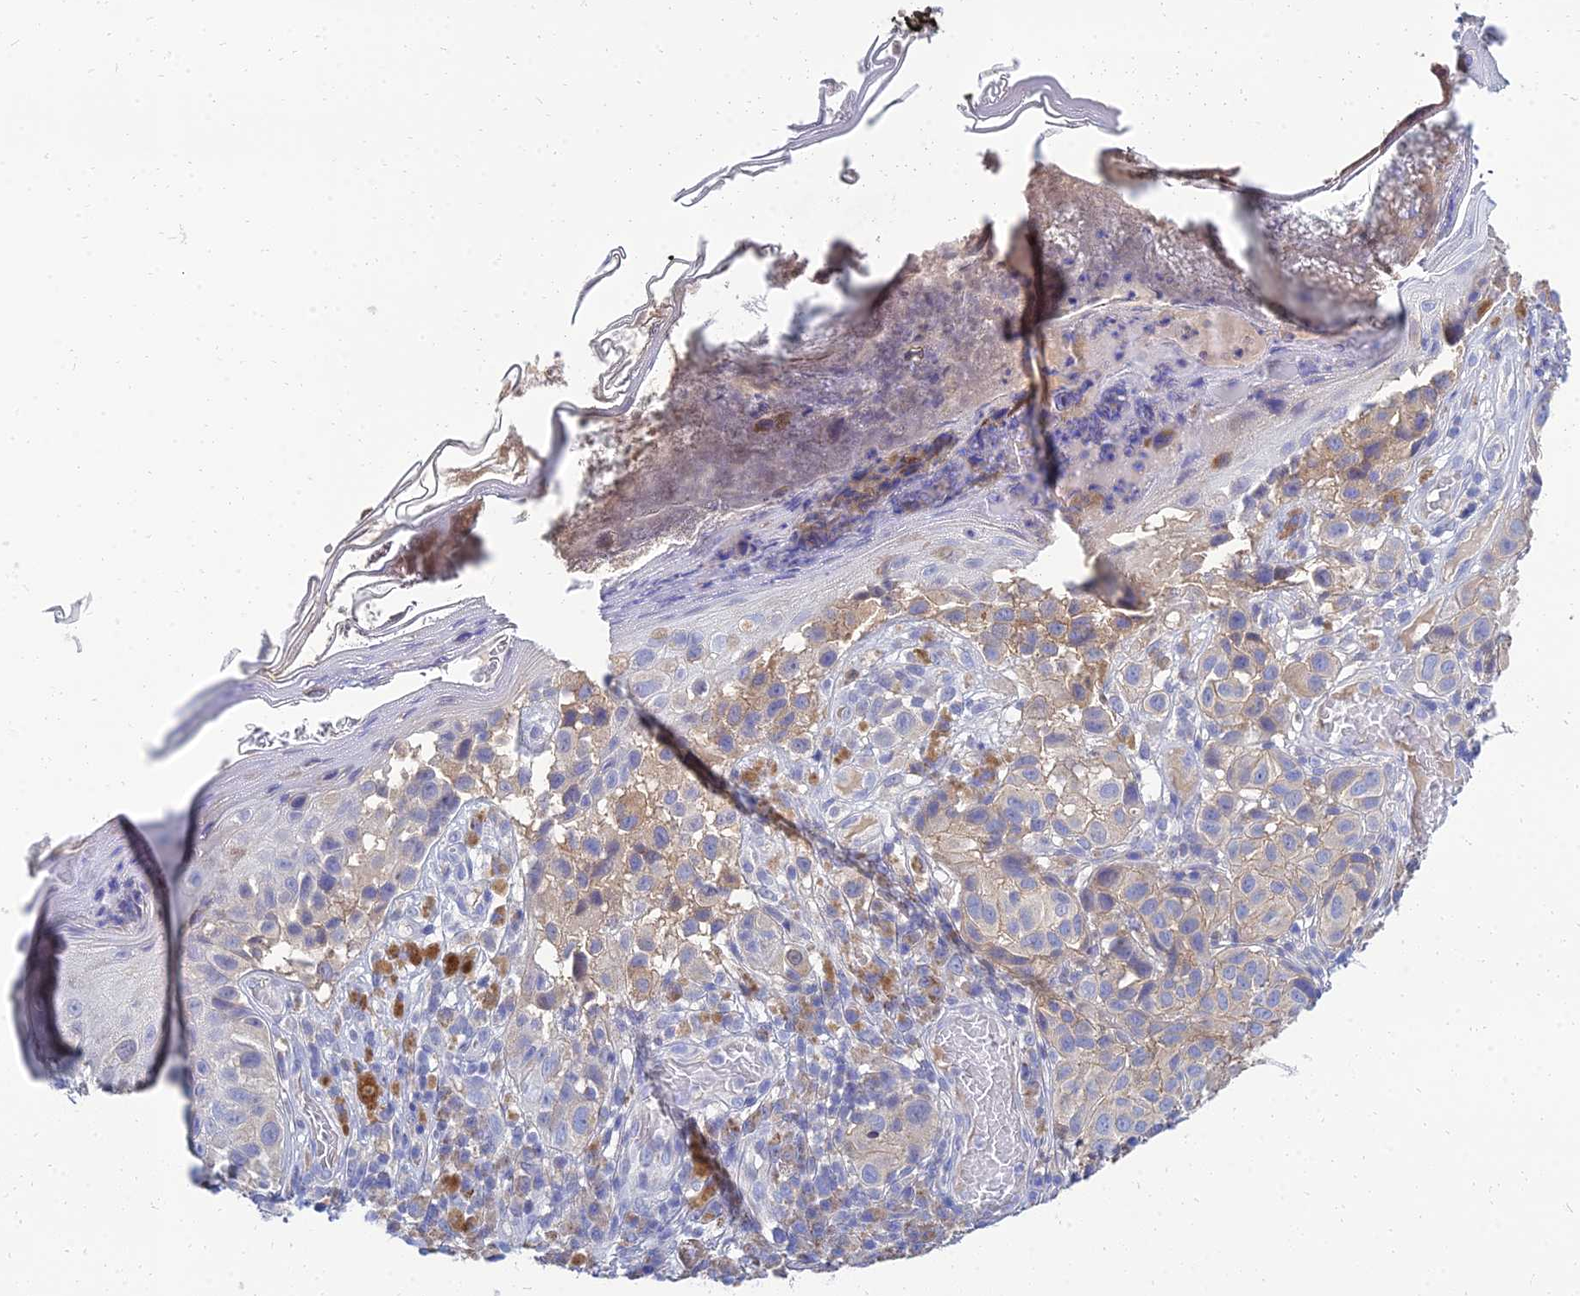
{"staining": {"intensity": "weak", "quantity": "25%-75%", "location": "cytoplasmic/membranous"}, "tissue": "melanoma", "cell_type": "Tumor cells", "image_type": "cancer", "snomed": [{"axis": "morphology", "description": "Malignant melanoma, NOS"}, {"axis": "topography", "description": "Skin"}], "caption": "The micrograph displays staining of malignant melanoma, revealing weak cytoplasmic/membranous protein staining (brown color) within tumor cells.", "gene": "NPY", "patient": {"sex": "male", "age": 38}}